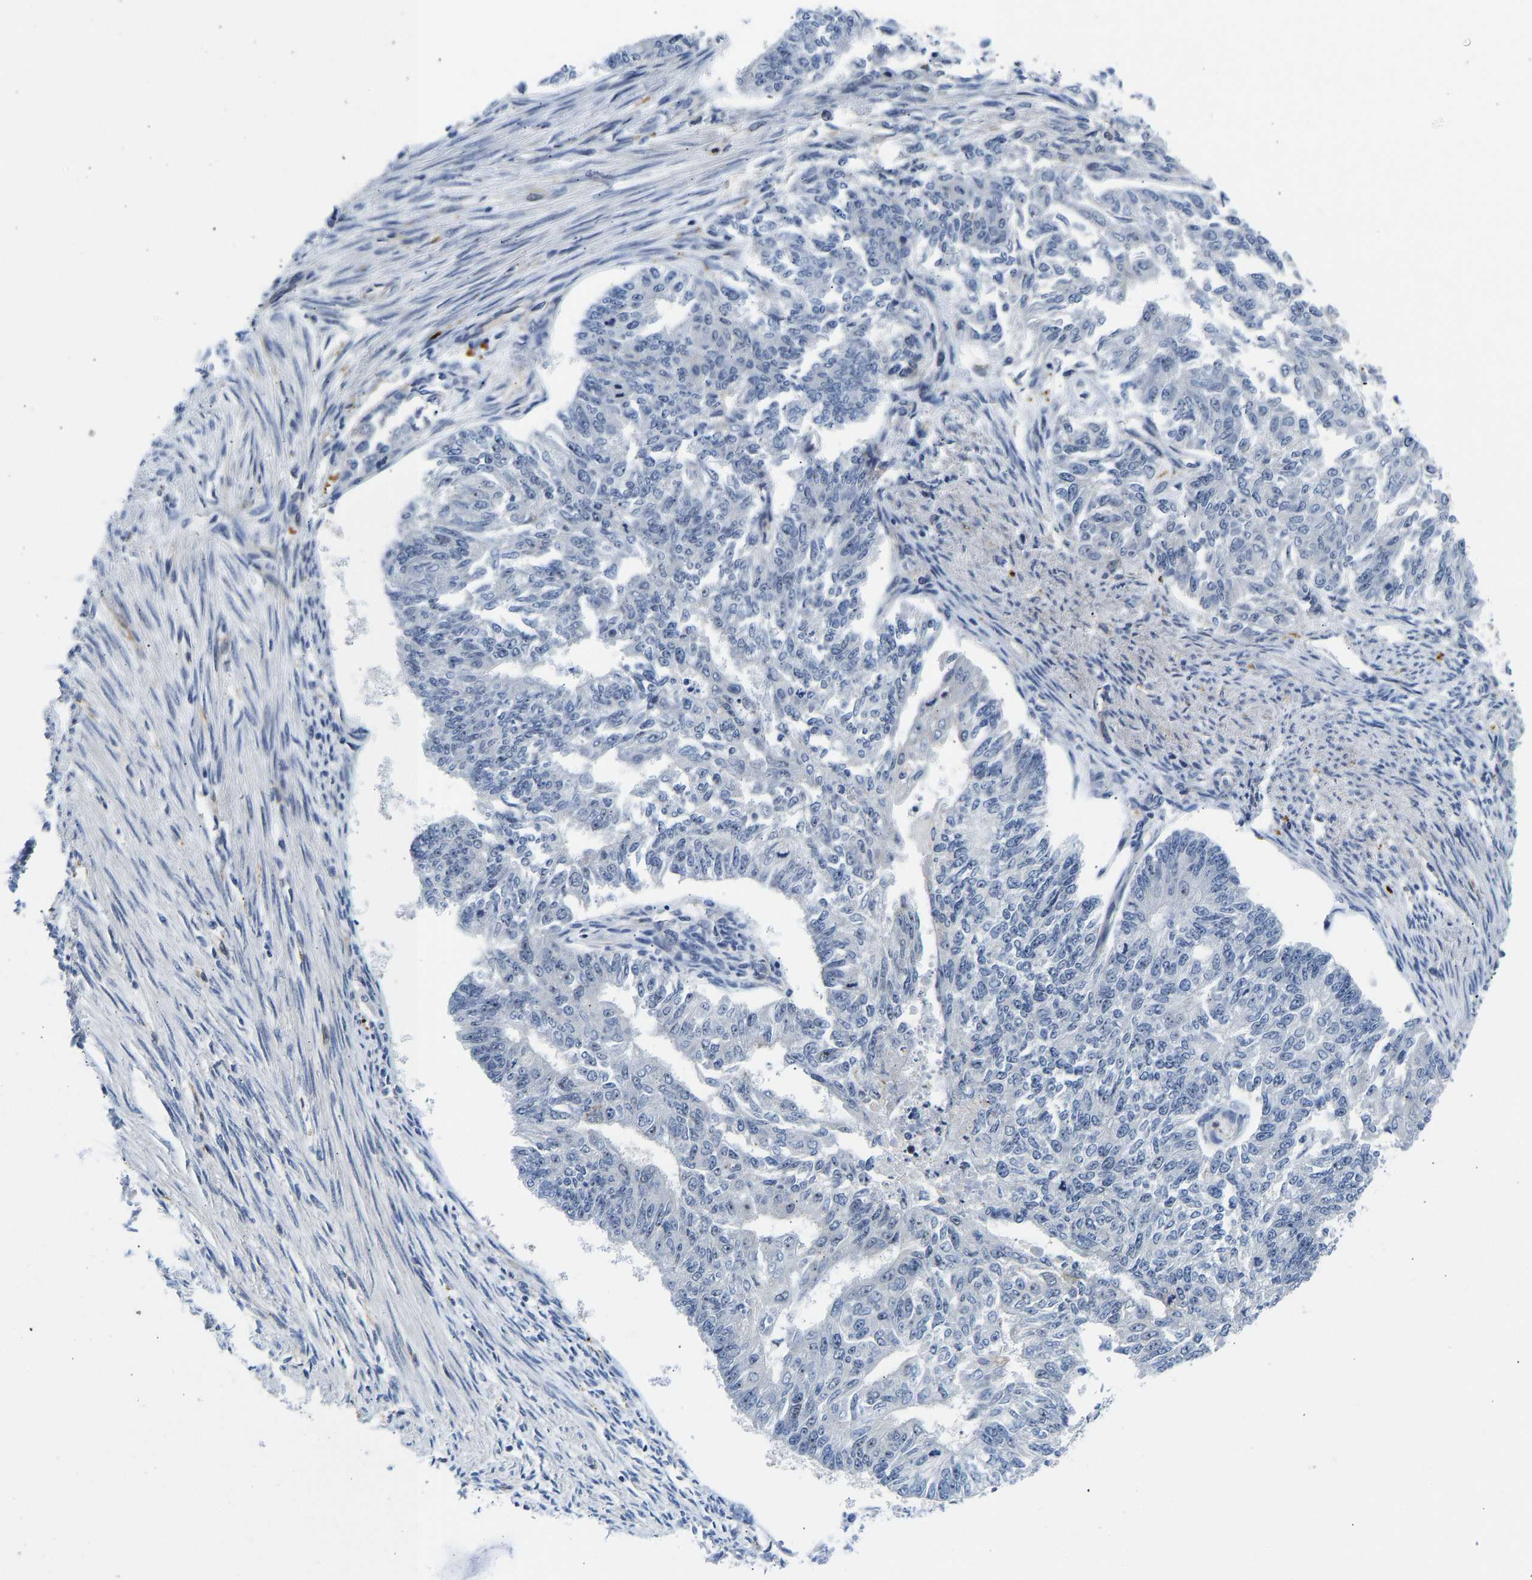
{"staining": {"intensity": "negative", "quantity": "none", "location": "none"}, "tissue": "endometrial cancer", "cell_type": "Tumor cells", "image_type": "cancer", "snomed": [{"axis": "morphology", "description": "Adenocarcinoma, NOS"}, {"axis": "topography", "description": "Endometrium"}], "caption": "IHC of endometrial cancer demonstrates no positivity in tumor cells.", "gene": "RESF1", "patient": {"sex": "female", "age": 32}}